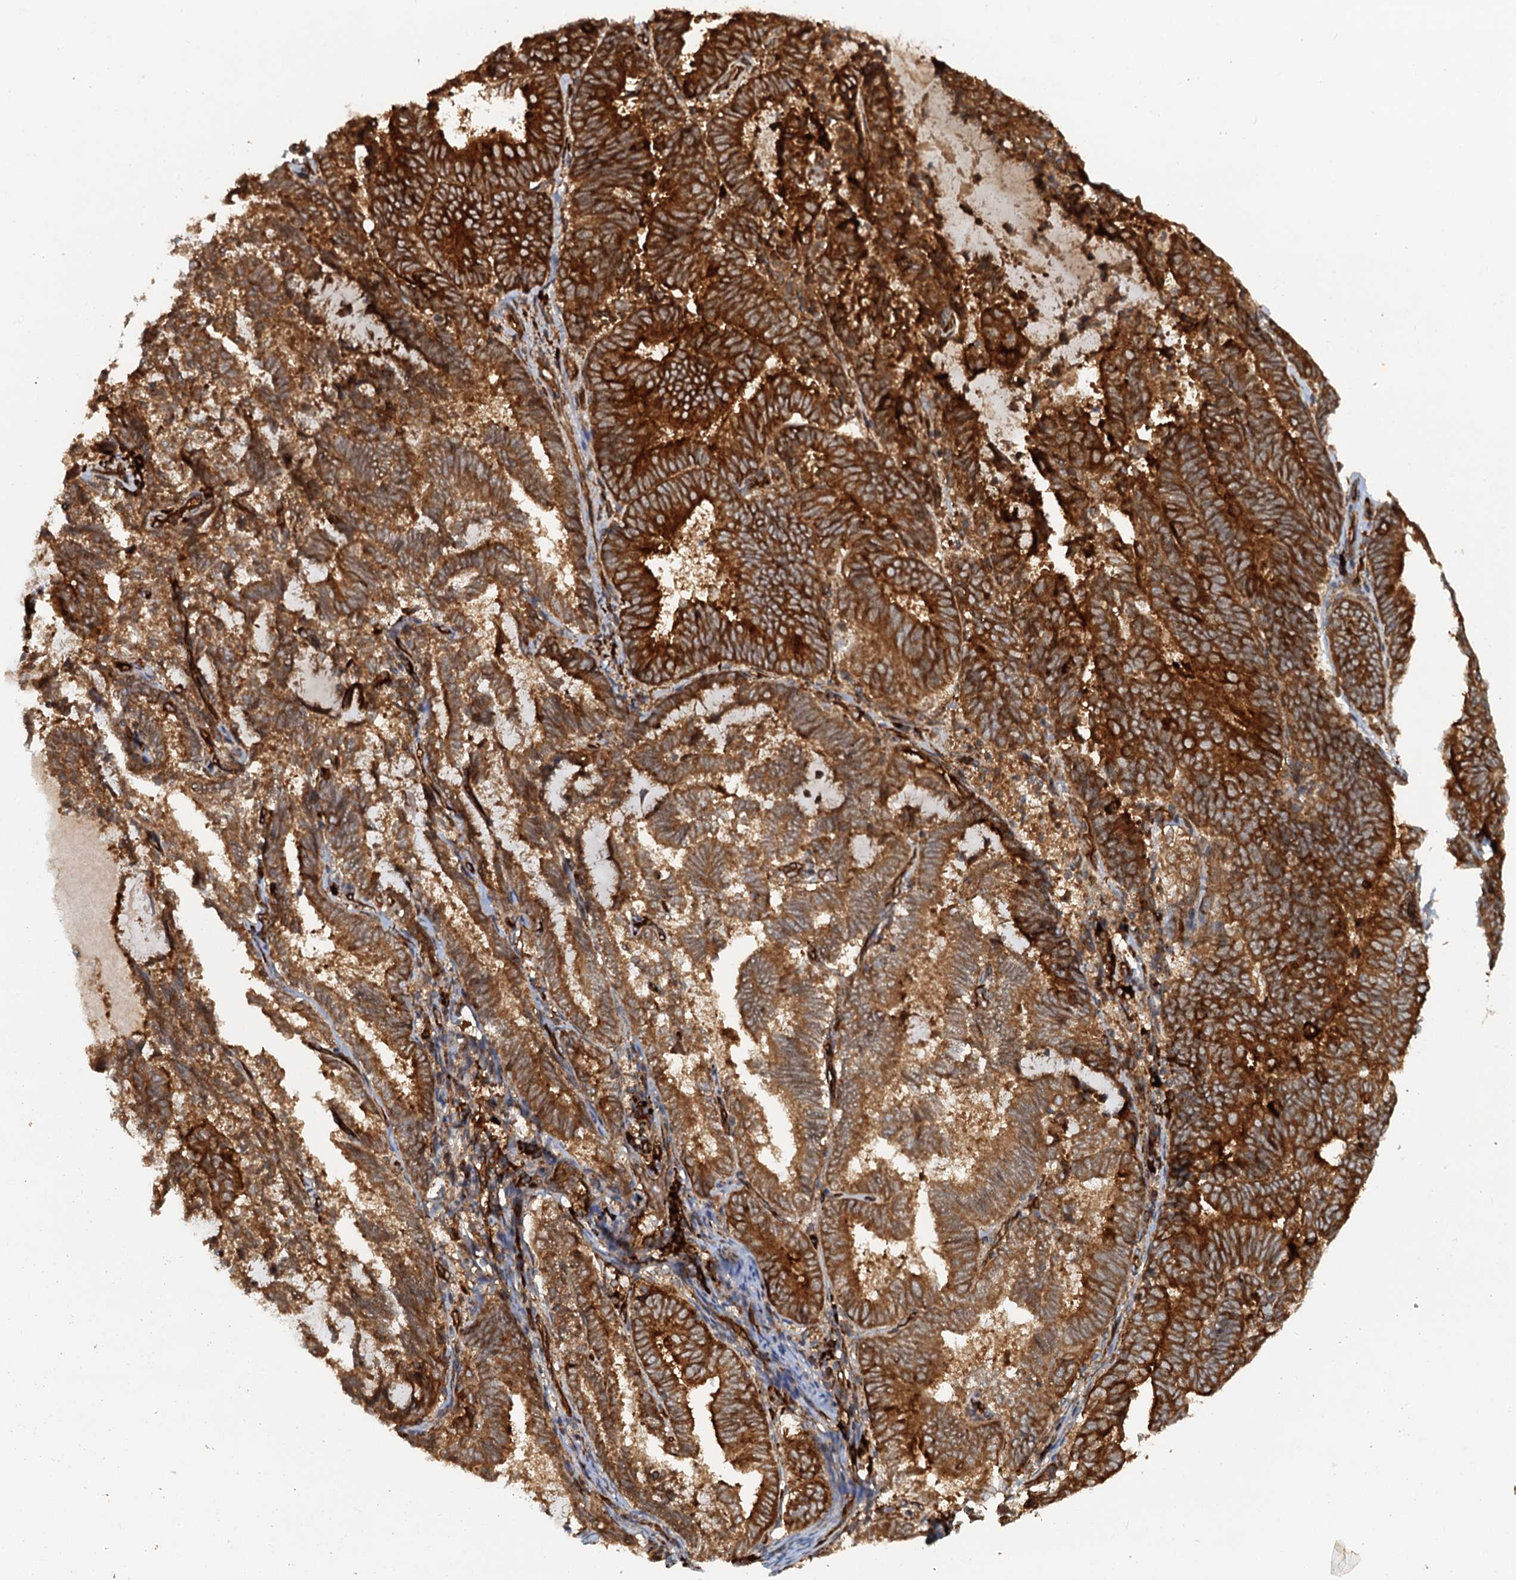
{"staining": {"intensity": "strong", "quantity": ">75%", "location": "cytoplasmic/membranous"}, "tissue": "endometrial cancer", "cell_type": "Tumor cells", "image_type": "cancer", "snomed": [{"axis": "morphology", "description": "Adenocarcinoma, NOS"}, {"axis": "topography", "description": "Endometrium"}], "caption": "Tumor cells show strong cytoplasmic/membranous staining in approximately >75% of cells in endometrial cancer. (DAB (3,3'-diaminobenzidine) = brown stain, brightfield microscopy at high magnification).", "gene": "NIPAL3", "patient": {"sex": "female", "age": 80}}